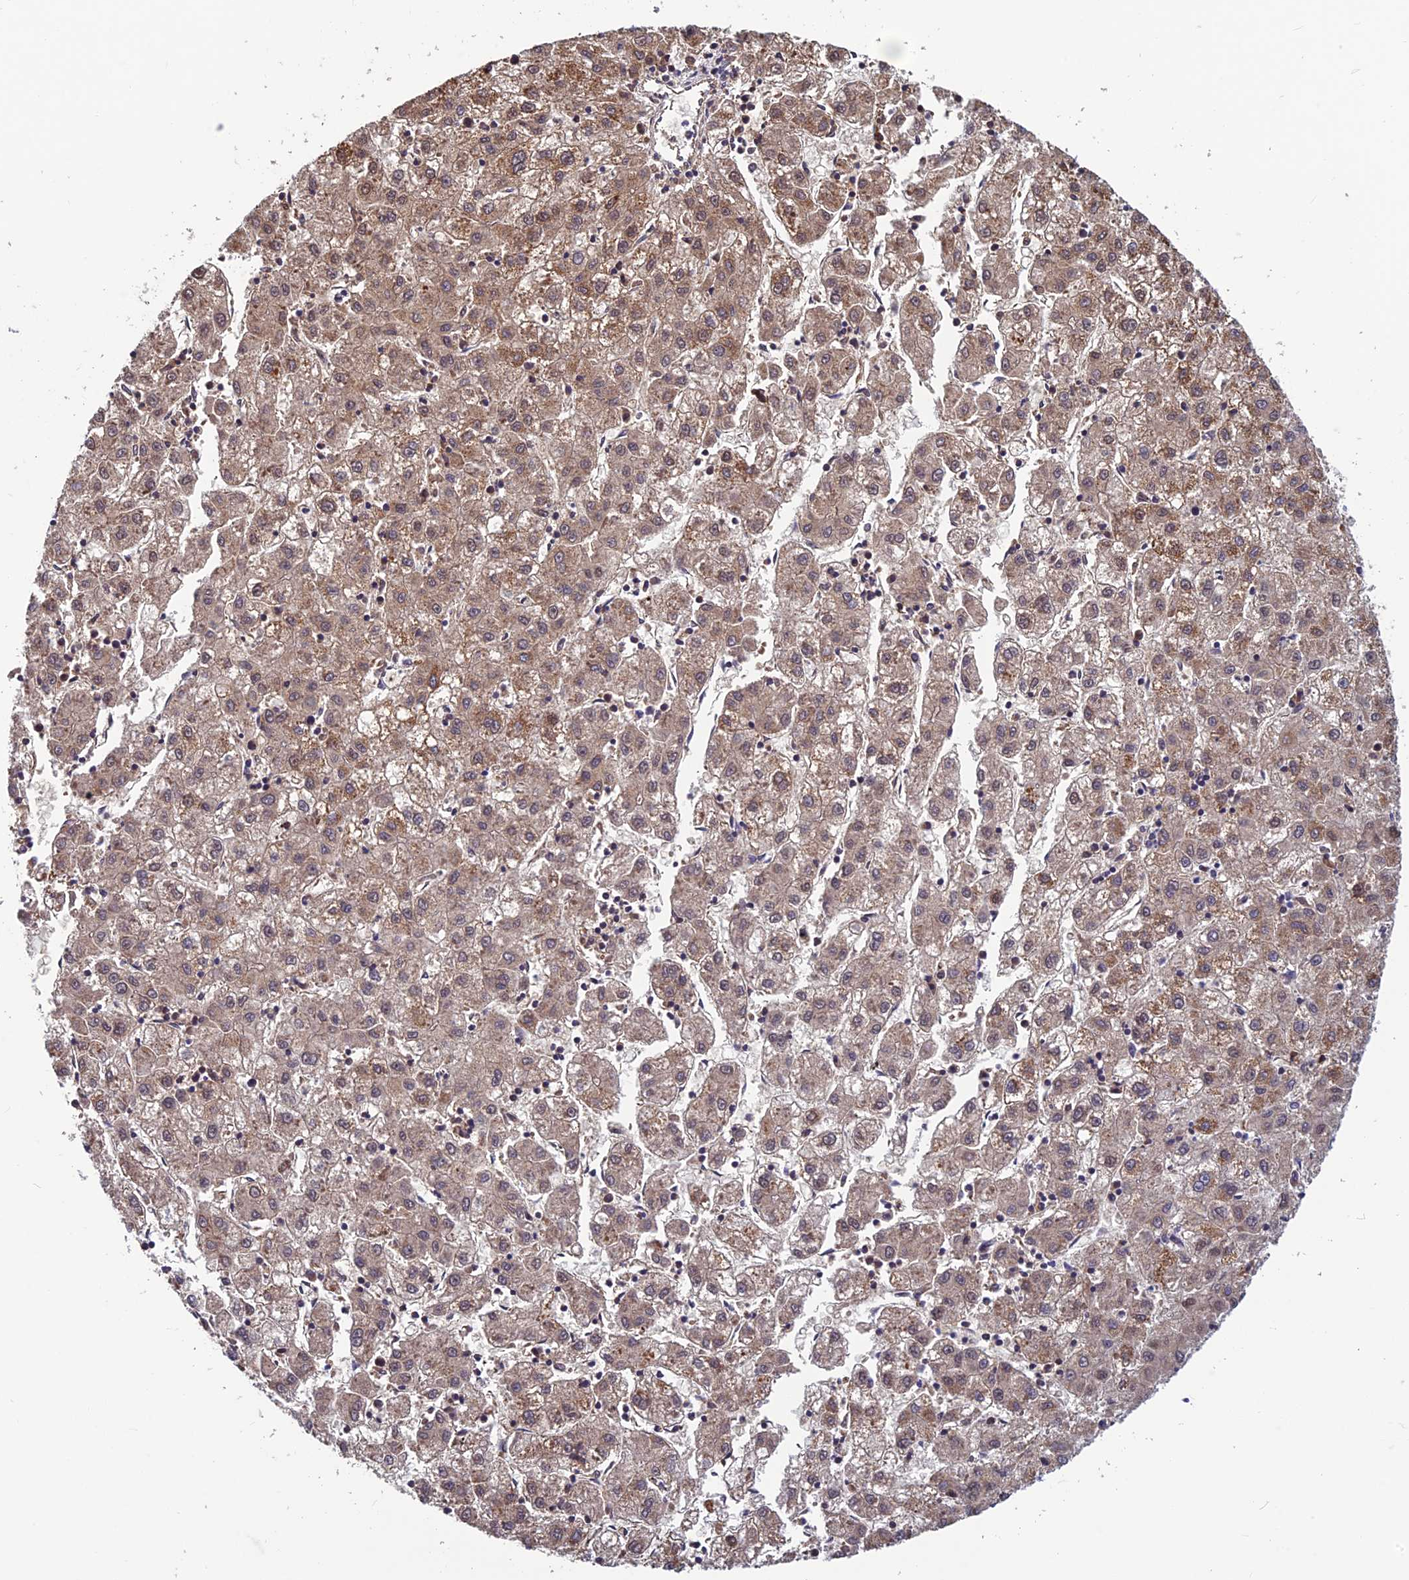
{"staining": {"intensity": "weak", "quantity": "25%-75%", "location": "cytoplasmic/membranous,nuclear"}, "tissue": "liver cancer", "cell_type": "Tumor cells", "image_type": "cancer", "snomed": [{"axis": "morphology", "description": "Carcinoma, Hepatocellular, NOS"}, {"axis": "topography", "description": "Liver"}], "caption": "Protein staining of hepatocellular carcinoma (liver) tissue exhibits weak cytoplasmic/membranous and nuclear expression in about 25%-75% of tumor cells.", "gene": "CCDC15", "patient": {"sex": "male", "age": 72}}